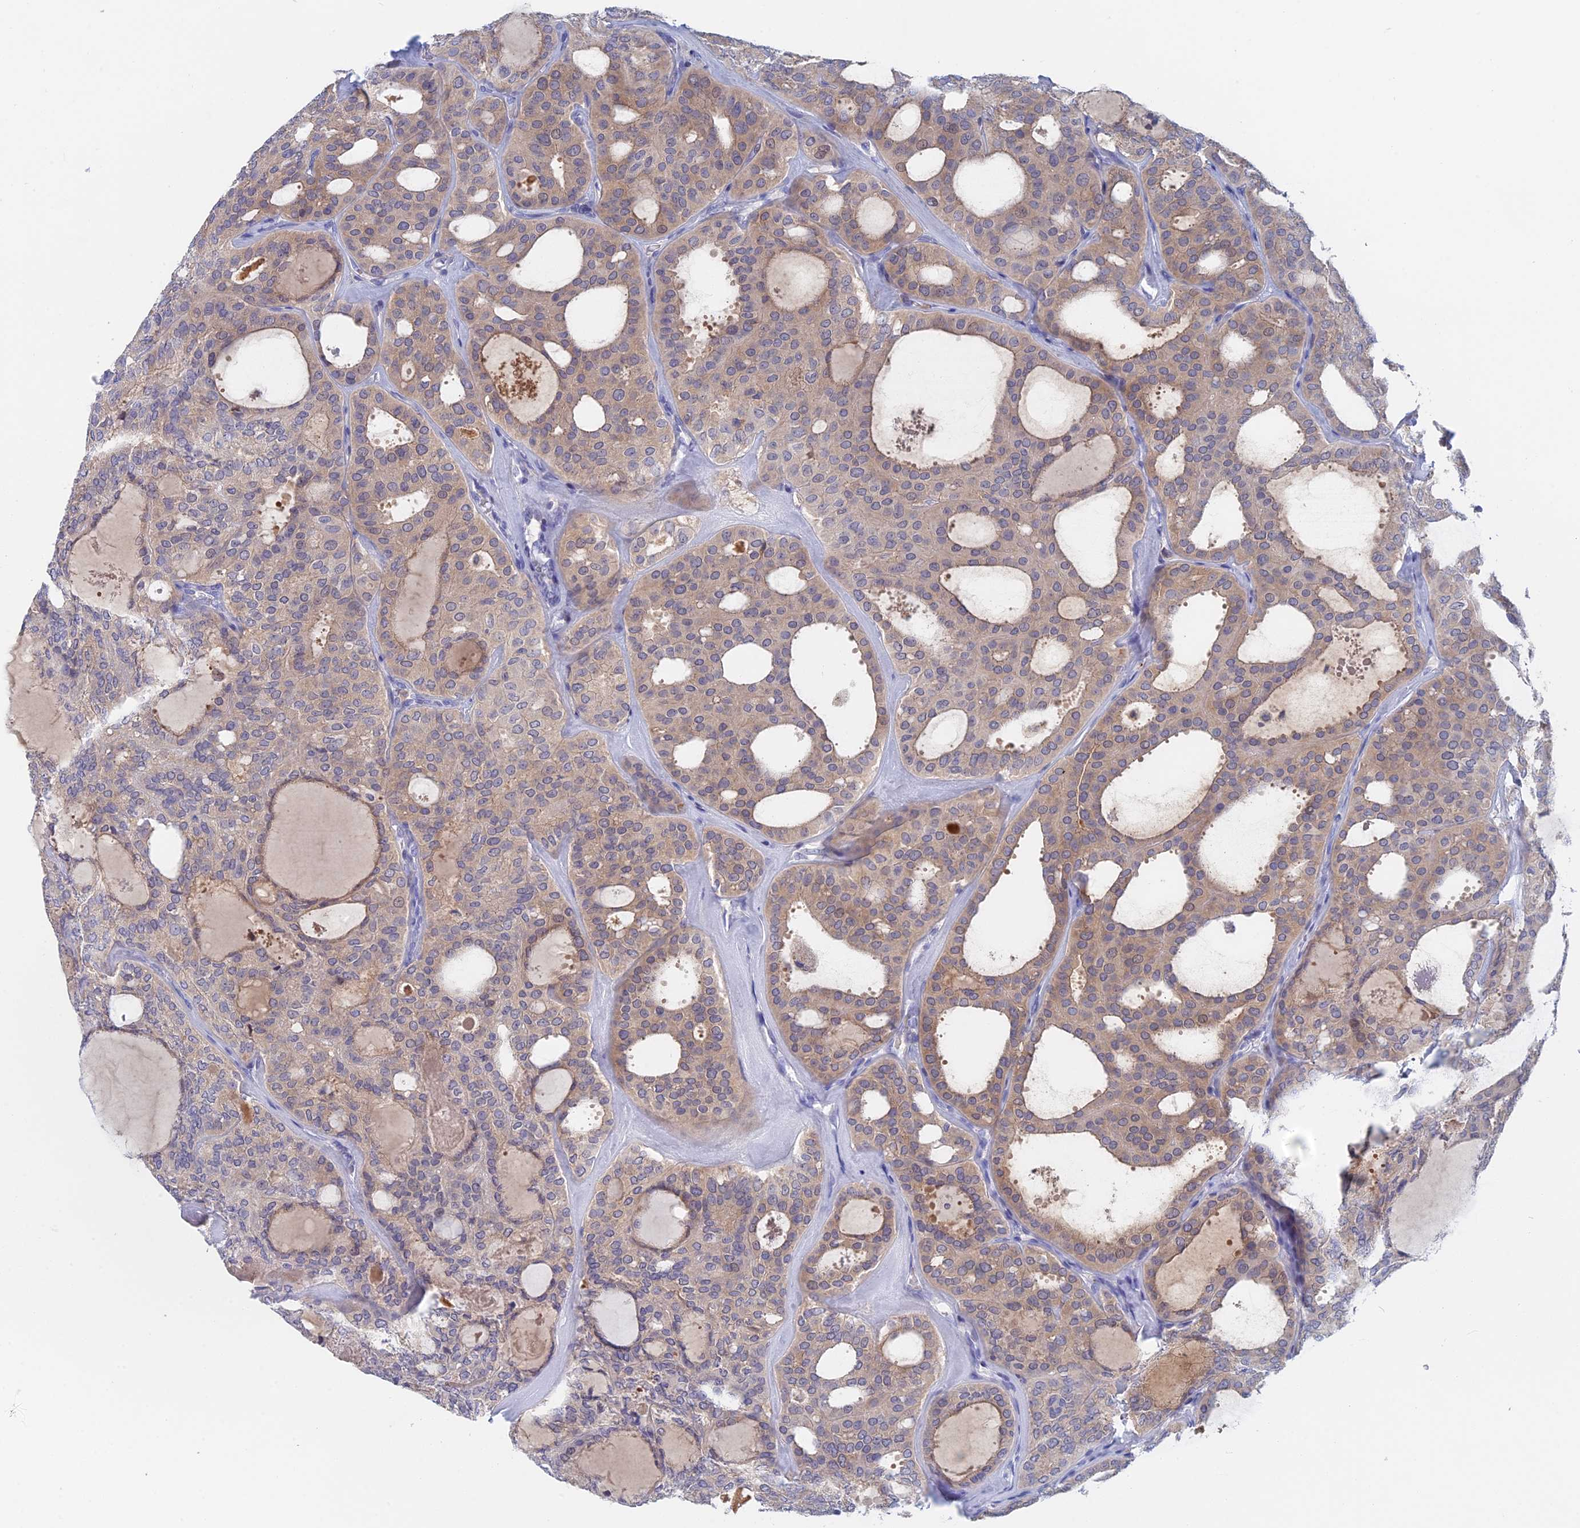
{"staining": {"intensity": "negative", "quantity": "none", "location": "none"}, "tissue": "thyroid cancer", "cell_type": "Tumor cells", "image_type": "cancer", "snomed": [{"axis": "morphology", "description": "Follicular adenoma carcinoma, NOS"}, {"axis": "topography", "description": "Thyroid gland"}], "caption": "The image displays no significant positivity in tumor cells of thyroid cancer (follicular adenoma carcinoma).", "gene": "ACP7", "patient": {"sex": "male", "age": 75}}